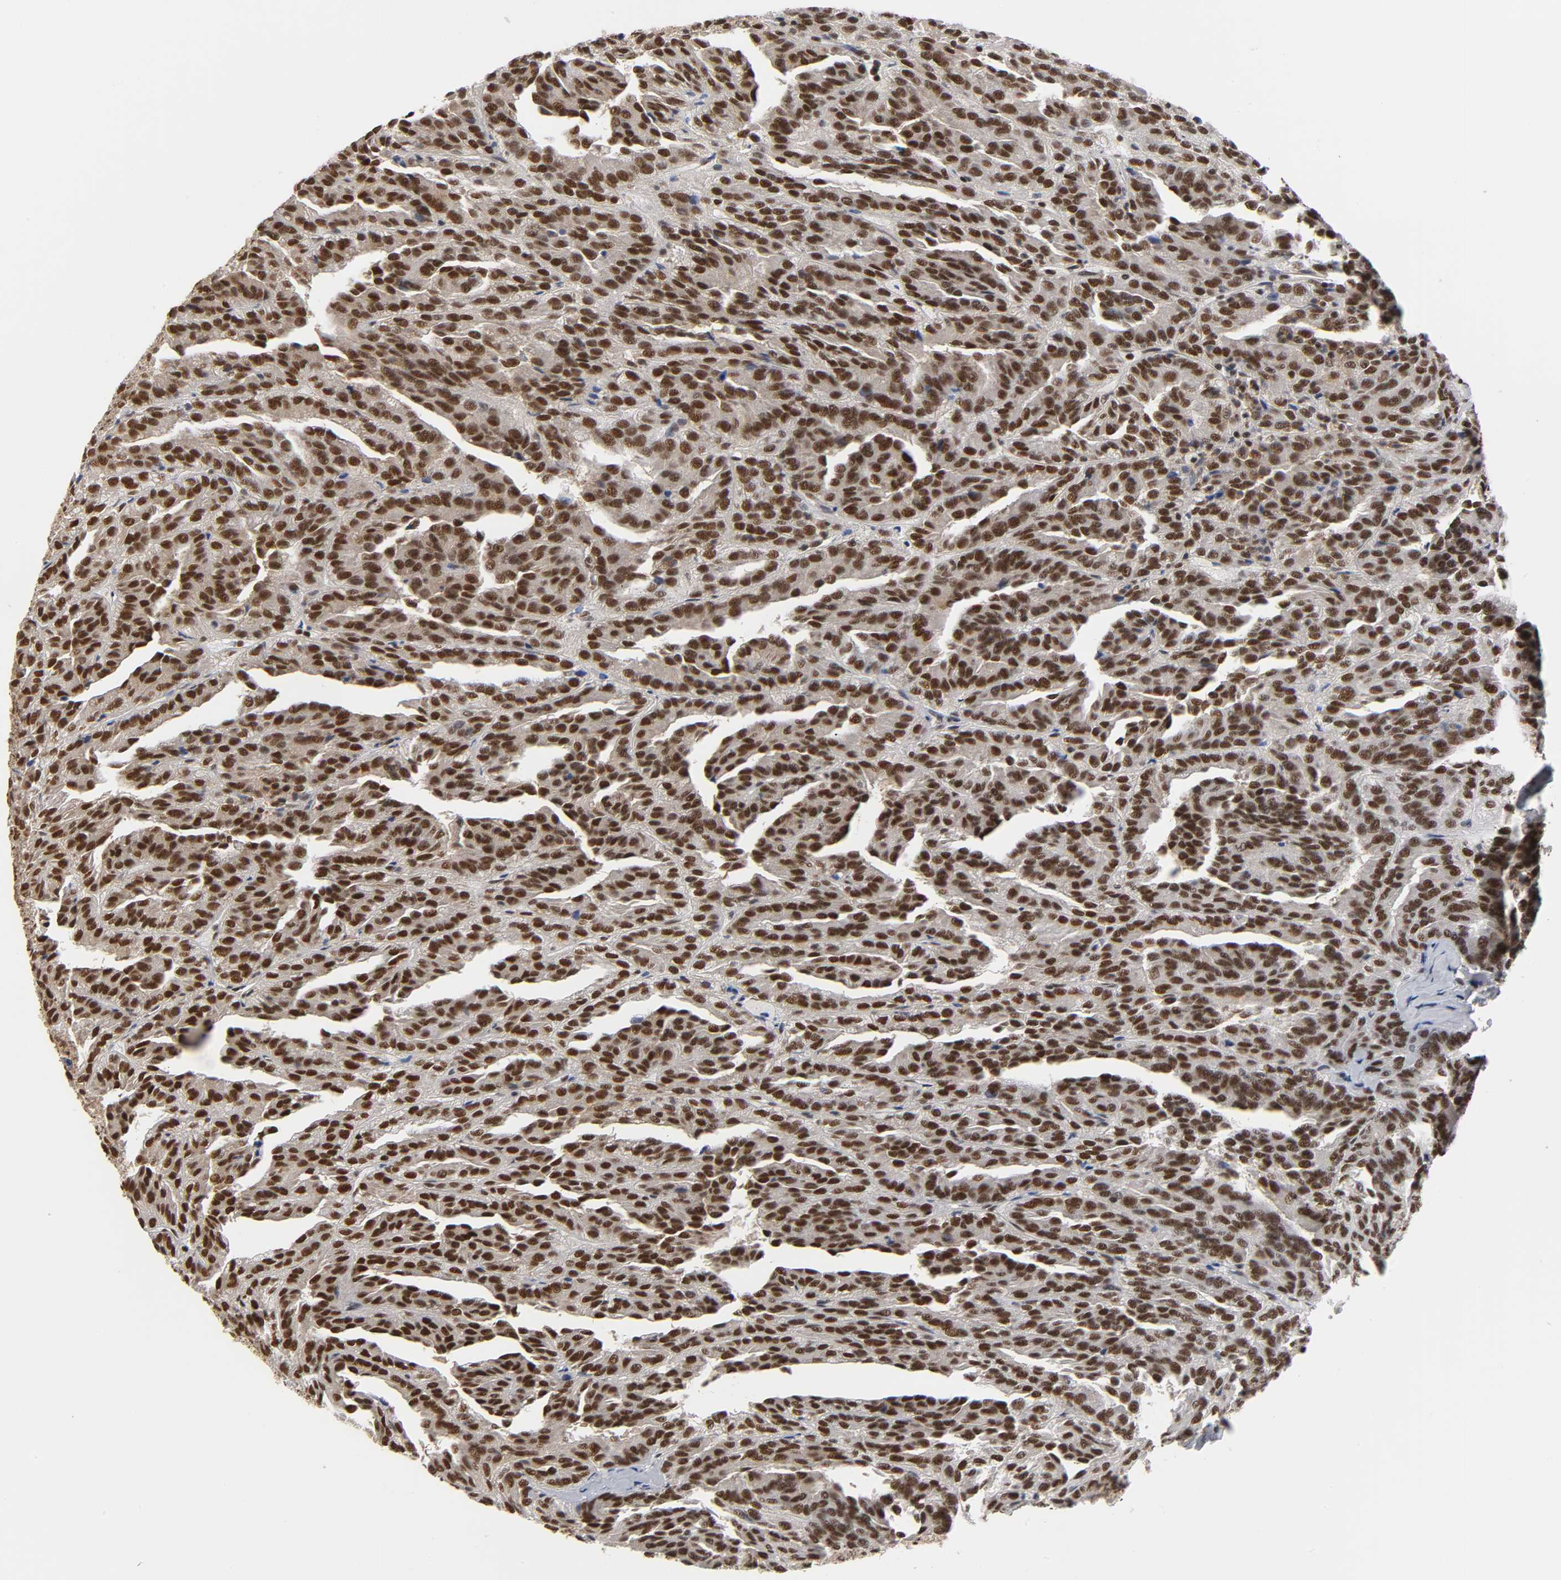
{"staining": {"intensity": "strong", "quantity": ">75%", "location": "nuclear"}, "tissue": "renal cancer", "cell_type": "Tumor cells", "image_type": "cancer", "snomed": [{"axis": "morphology", "description": "Adenocarcinoma, NOS"}, {"axis": "topography", "description": "Kidney"}], "caption": "Immunohistochemical staining of human adenocarcinoma (renal) displays high levels of strong nuclear protein expression in approximately >75% of tumor cells.", "gene": "ILKAP", "patient": {"sex": "male", "age": 46}}